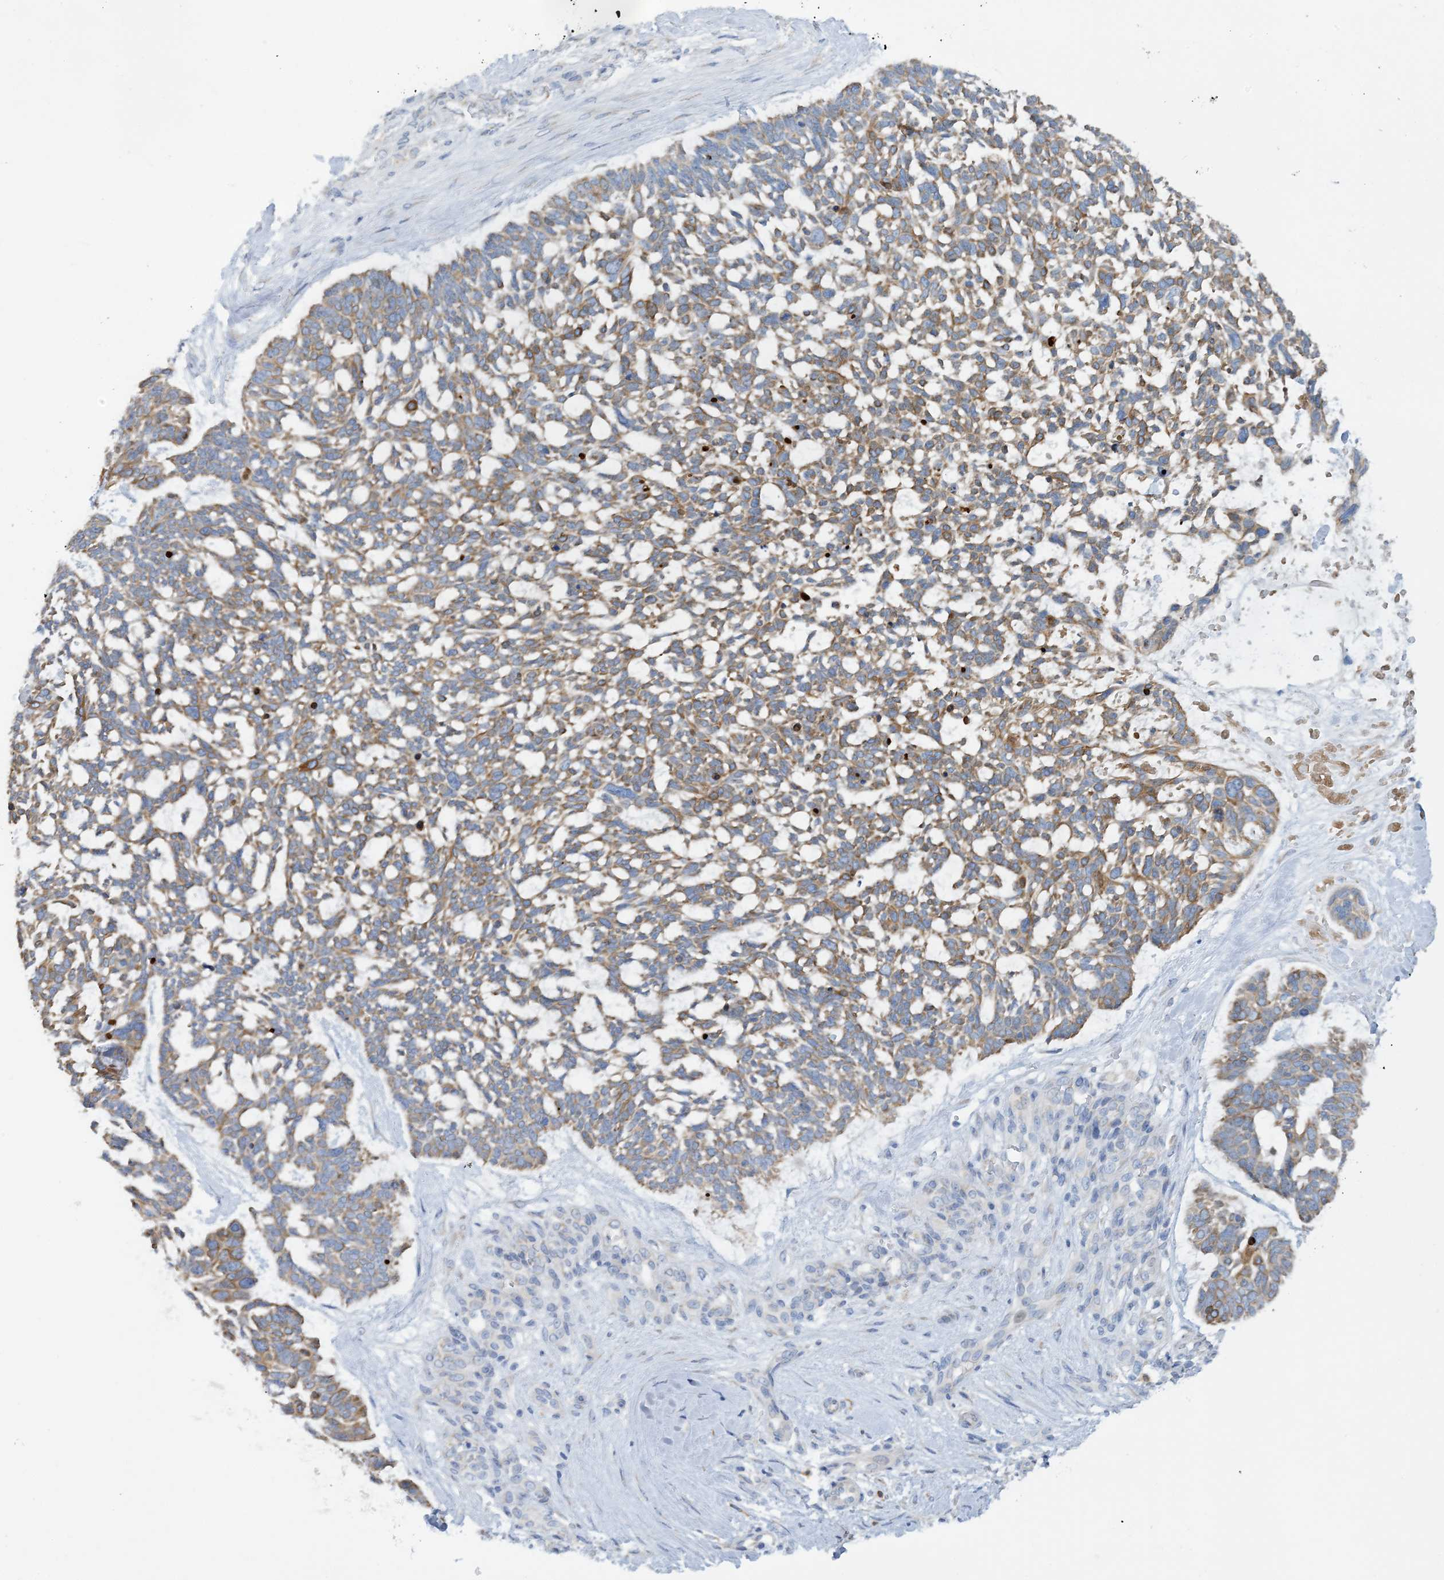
{"staining": {"intensity": "moderate", "quantity": ">75%", "location": "cytoplasmic/membranous"}, "tissue": "skin cancer", "cell_type": "Tumor cells", "image_type": "cancer", "snomed": [{"axis": "morphology", "description": "Basal cell carcinoma"}, {"axis": "topography", "description": "Skin"}], "caption": "Human basal cell carcinoma (skin) stained for a protein (brown) shows moderate cytoplasmic/membranous positive positivity in approximately >75% of tumor cells.", "gene": "ZCCHC18", "patient": {"sex": "male", "age": 88}}